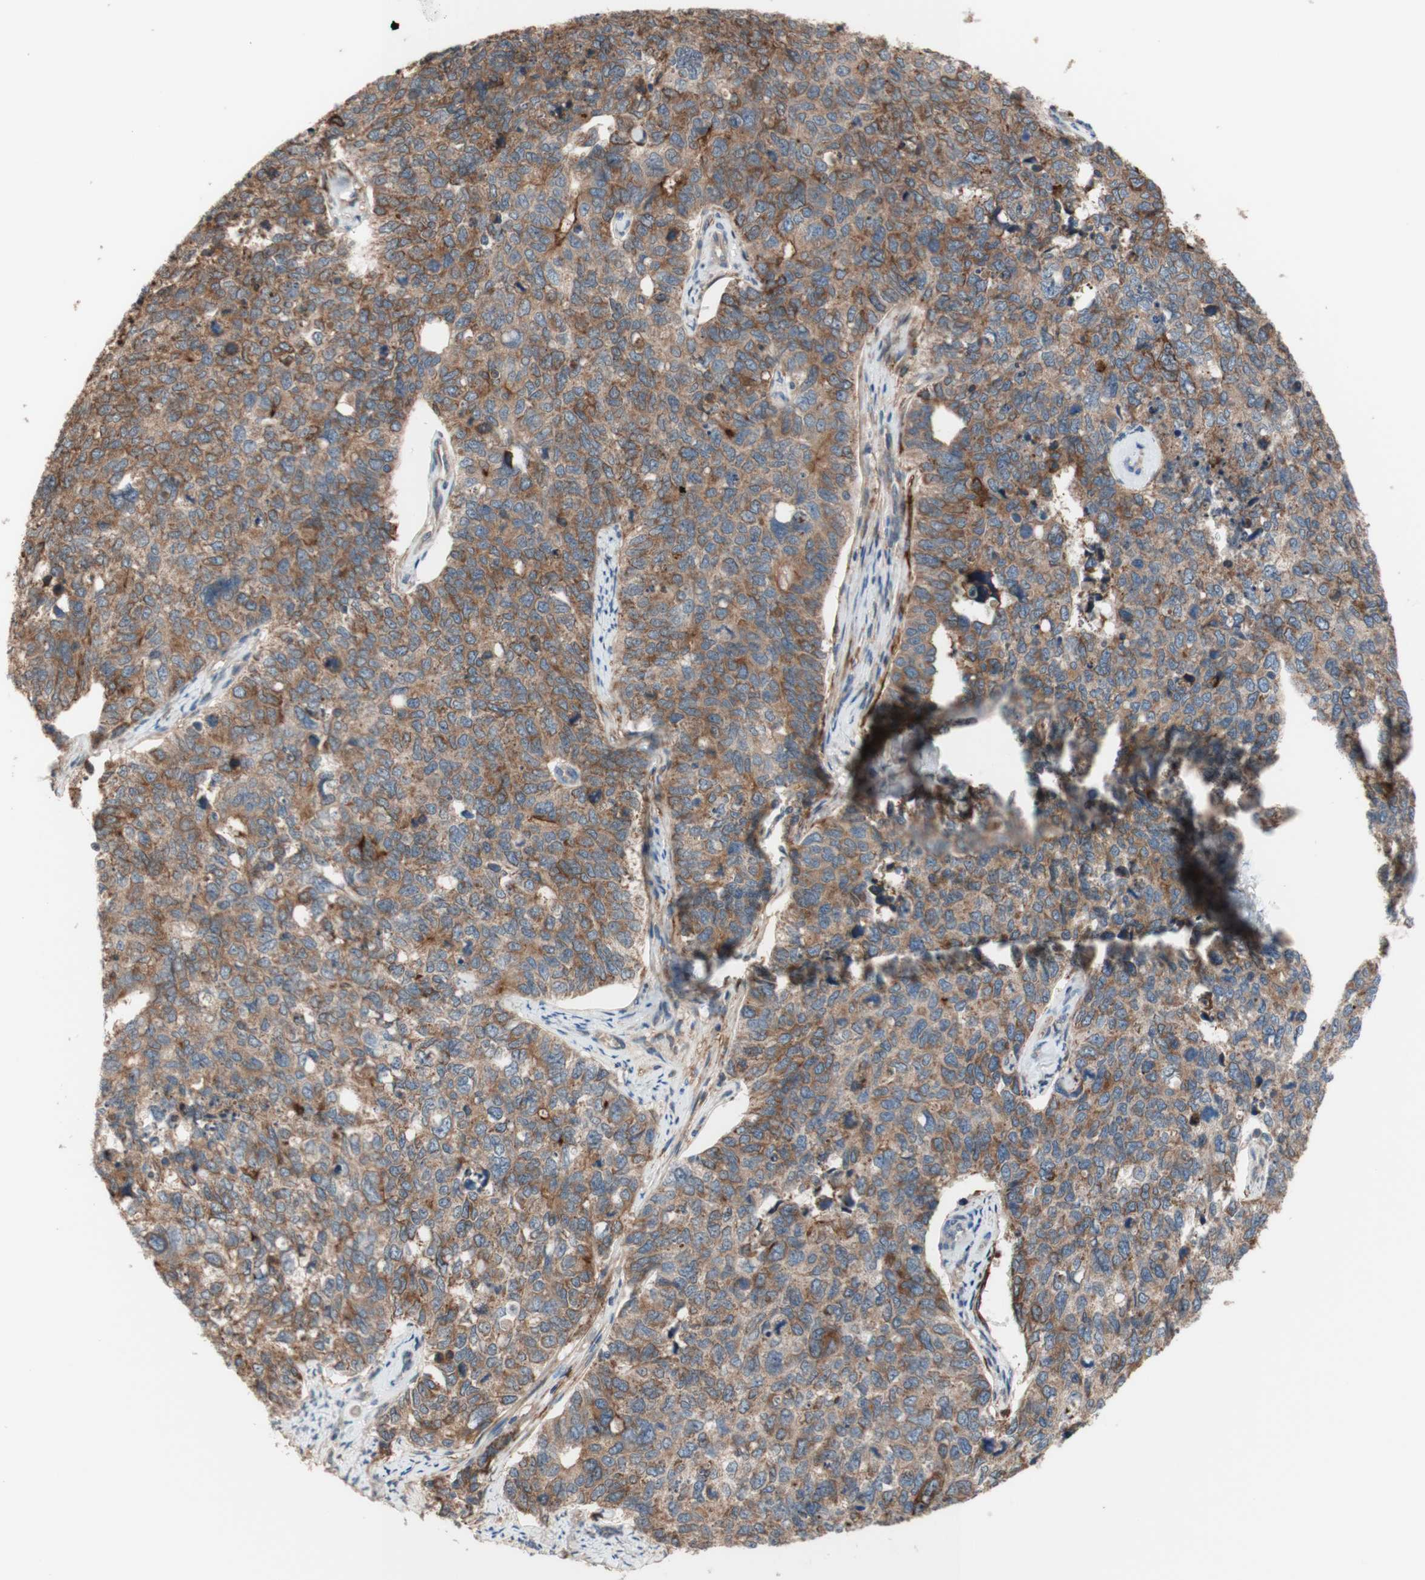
{"staining": {"intensity": "moderate", "quantity": ">75%", "location": "cytoplasmic/membranous"}, "tissue": "cervical cancer", "cell_type": "Tumor cells", "image_type": "cancer", "snomed": [{"axis": "morphology", "description": "Squamous cell carcinoma, NOS"}, {"axis": "topography", "description": "Cervix"}], "caption": "Protein expression by immunohistochemistry displays moderate cytoplasmic/membranous expression in approximately >75% of tumor cells in cervical cancer (squamous cell carcinoma). (Stains: DAB (3,3'-diaminobenzidine) in brown, nuclei in blue, Microscopy: brightfield microscopy at high magnification).", "gene": "CD55", "patient": {"sex": "female", "age": 63}}